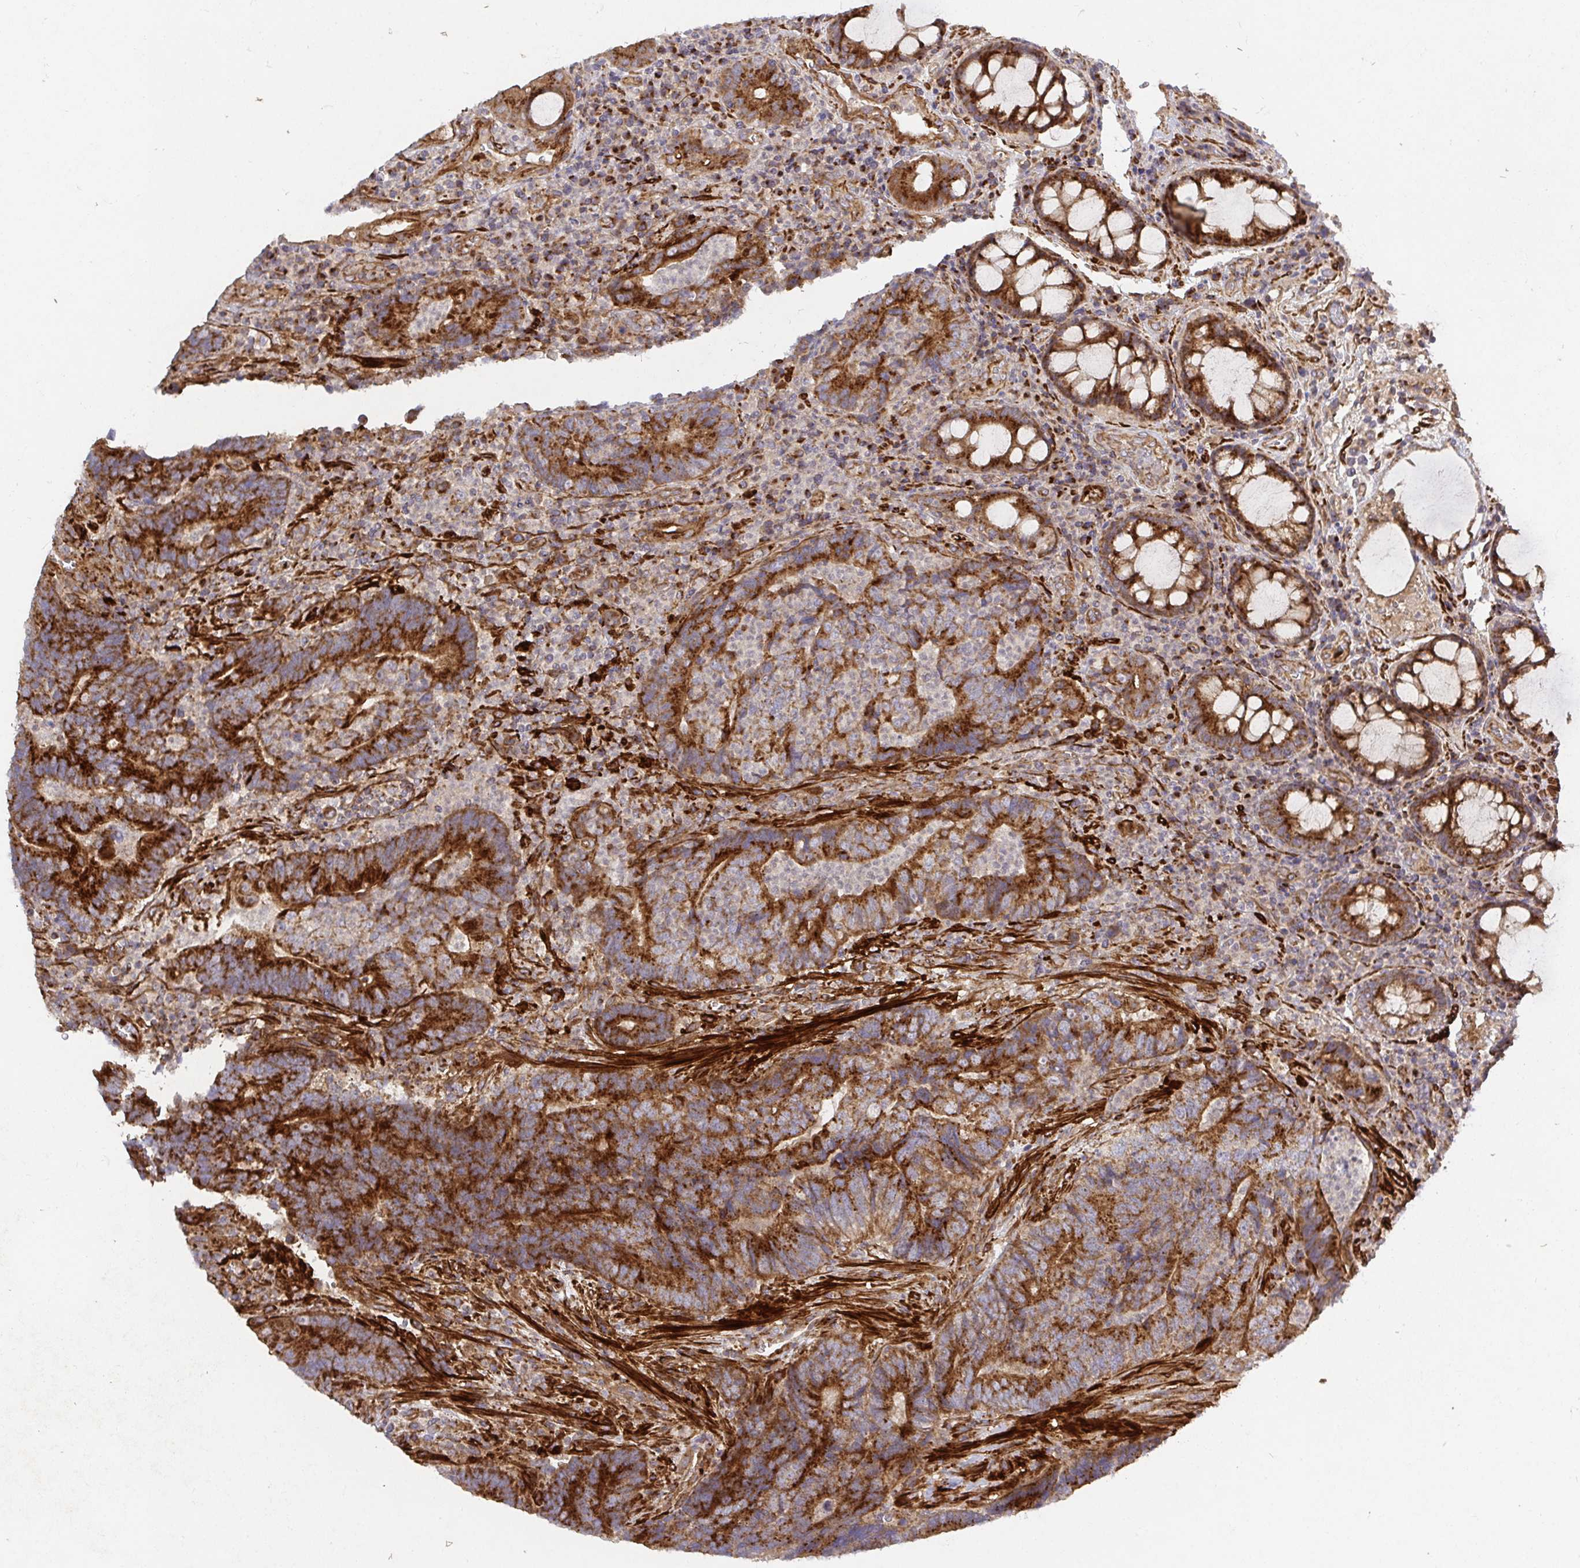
{"staining": {"intensity": "strong", "quantity": ">75%", "location": "cytoplasmic/membranous"}, "tissue": "colorectal cancer", "cell_type": "Tumor cells", "image_type": "cancer", "snomed": [{"axis": "morphology", "description": "Normal tissue, NOS"}, {"axis": "morphology", "description": "Adenocarcinoma, NOS"}, {"axis": "topography", "description": "Colon"}], "caption": "Immunohistochemical staining of colorectal cancer (adenocarcinoma) shows high levels of strong cytoplasmic/membranous positivity in approximately >75% of tumor cells. Nuclei are stained in blue.", "gene": "TM9SF4", "patient": {"sex": "female", "age": 48}}